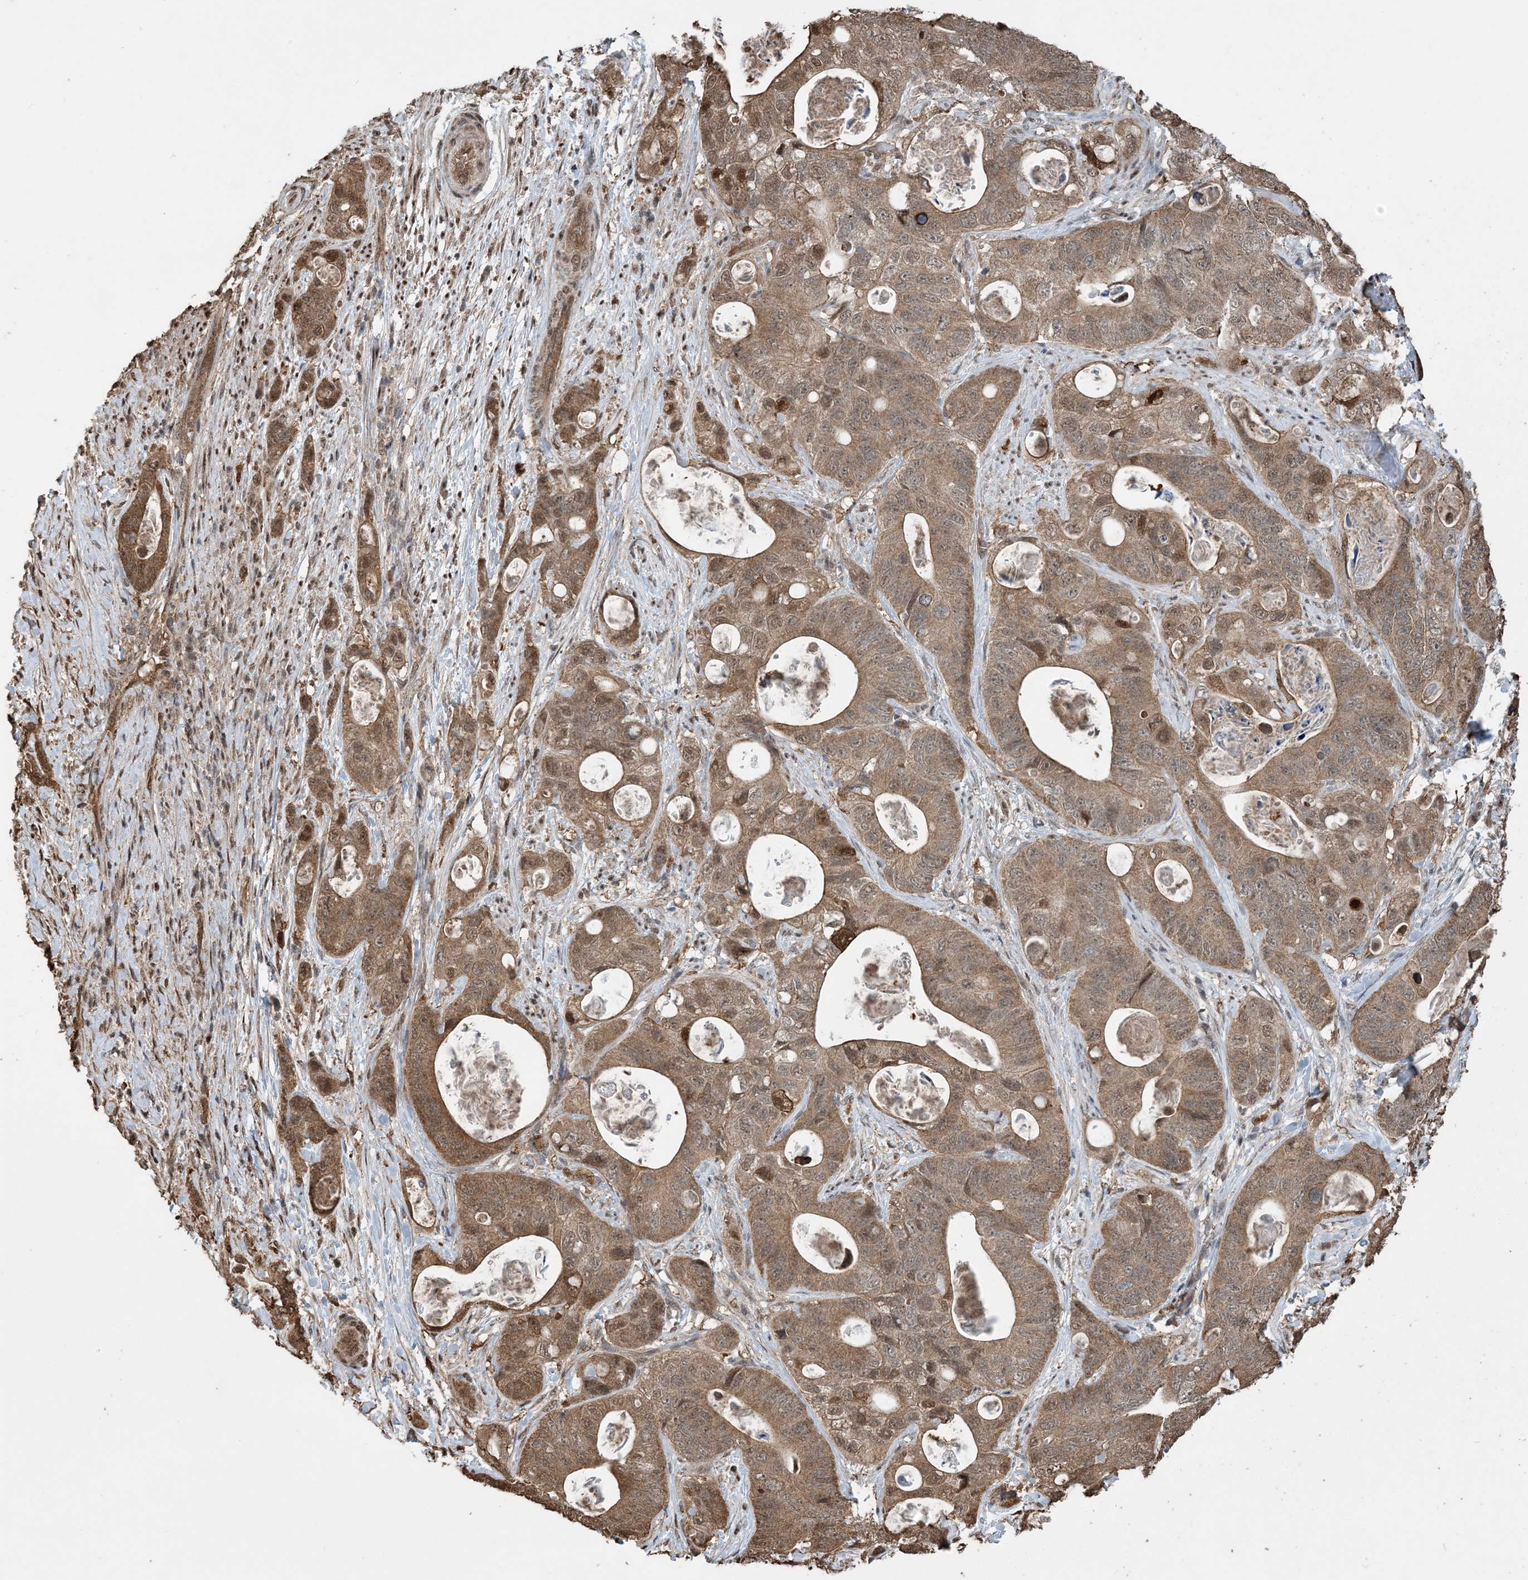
{"staining": {"intensity": "moderate", "quantity": ">75%", "location": "cytoplasmic/membranous,nuclear"}, "tissue": "stomach cancer", "cell_type": "Tumor cells", "image_type": "cancer", "snomed": [{"axis": "morphology", "description": "Adenocarcinoma, NOS"}, {"axis": "topography", "description": "Stomach"}], "caption": "An IHC micrograph of neoplastic tissue is shown. Protein staining in brown shows moderate cytoplasmic/membranous and nuclear positivity in stomach cancer (adenocarcinoma) within tumor cells. (brown staining indicates protein expression, while blue staining denotes nuclei).", "gene": "HSPA1A", "patient": {"sex": "female", "age": 89}}